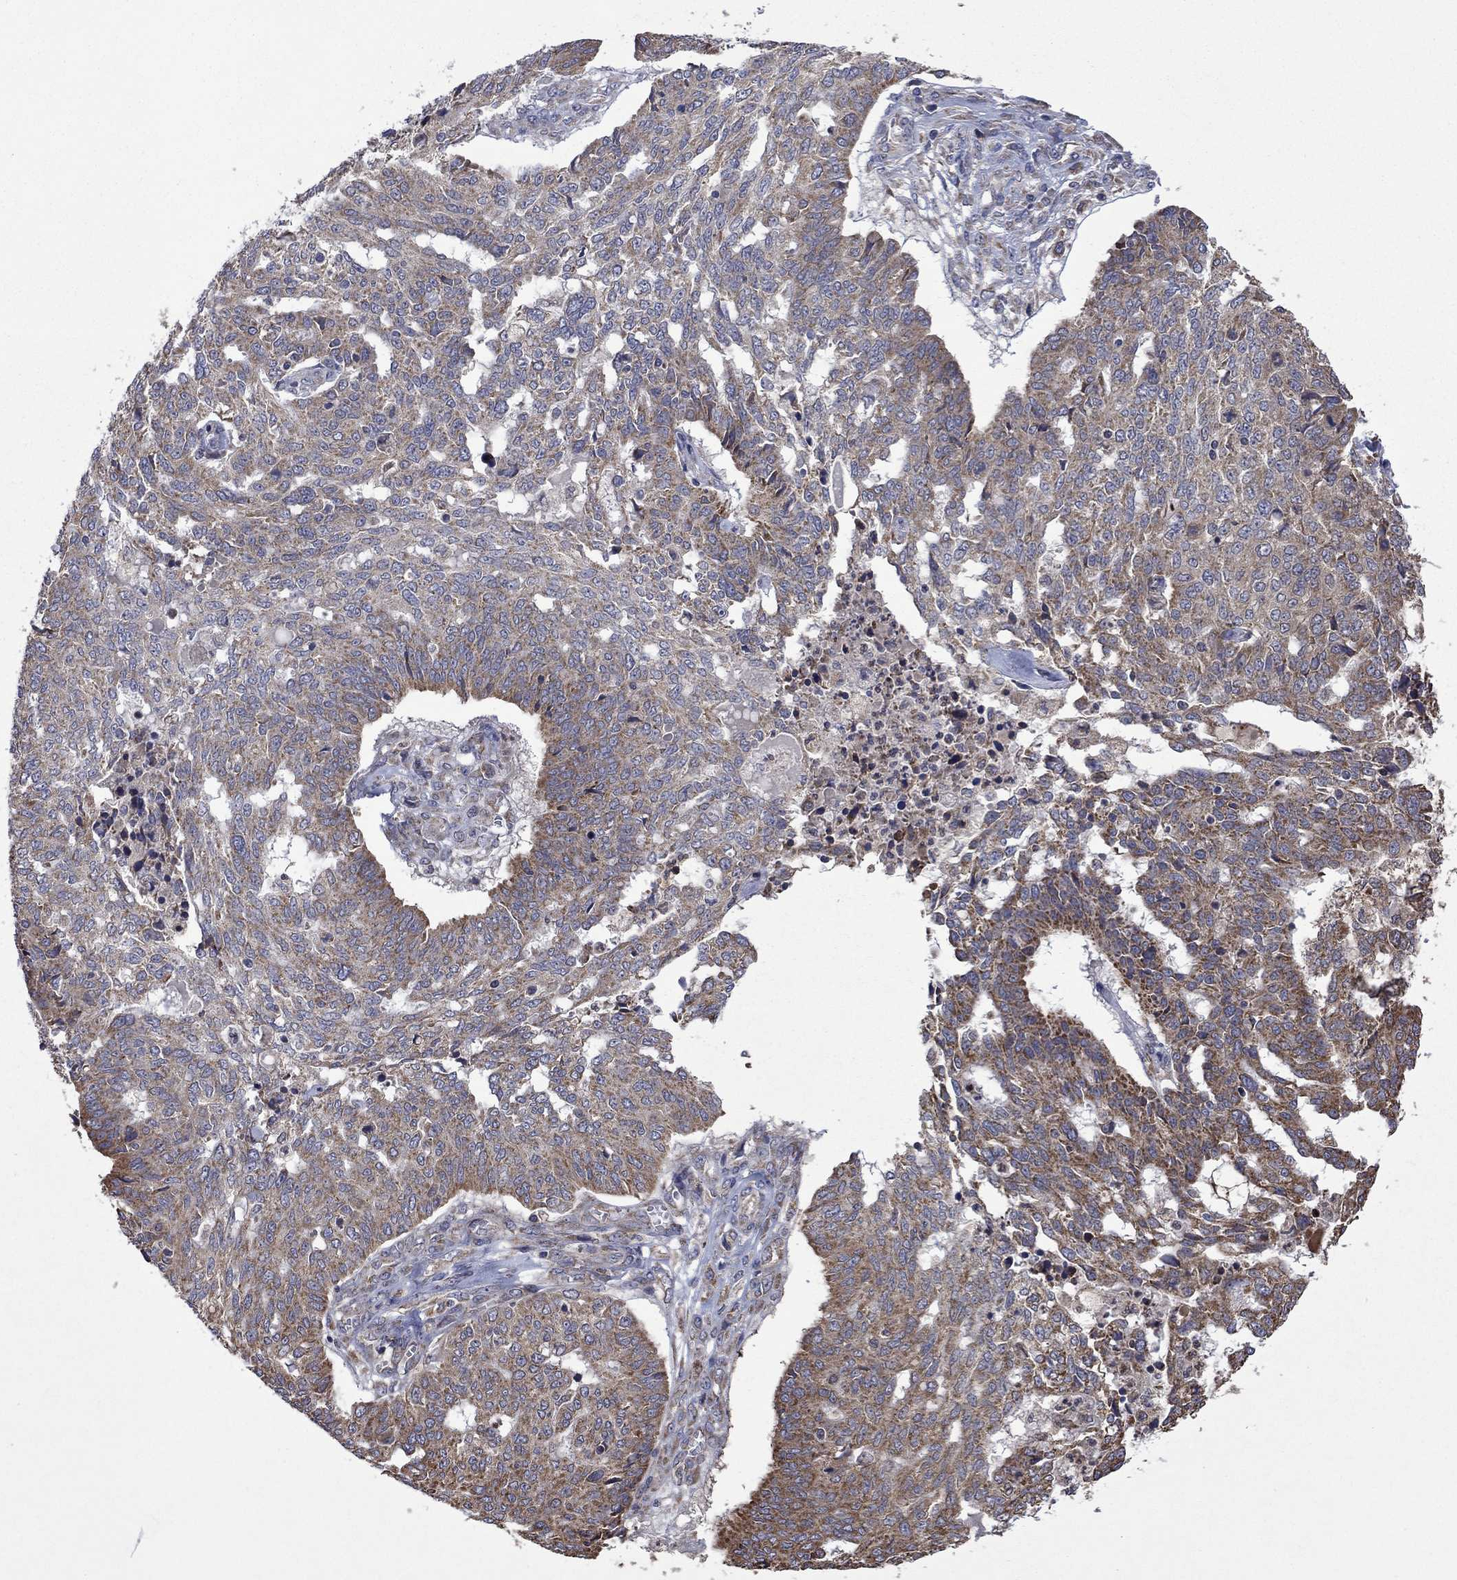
{"staining": {"intensity": "moderate", "quantity": "25%-75%", "location": "cytoplasmic/membranous"}, "tissue": "ovarian cancer", "cell_type": "Tumor cells", "image_type": "cancer", "snomed": [{"axis": "morphology", "description": "Cystadenocarcinoma, serous, NOS"}, {"axis": "topography", "description": "Ovary"}], "caption": "This micrograph exhibits ovarian cancer stained with immunohistochemistry to label a protein in brown. The cytoplasmic/membranous of tumor cells show moderate positivity for the protein. Nuclei are counter-stained blue.", "gene": "FURIN", "patient": {"sex": "female", "age": 67}}